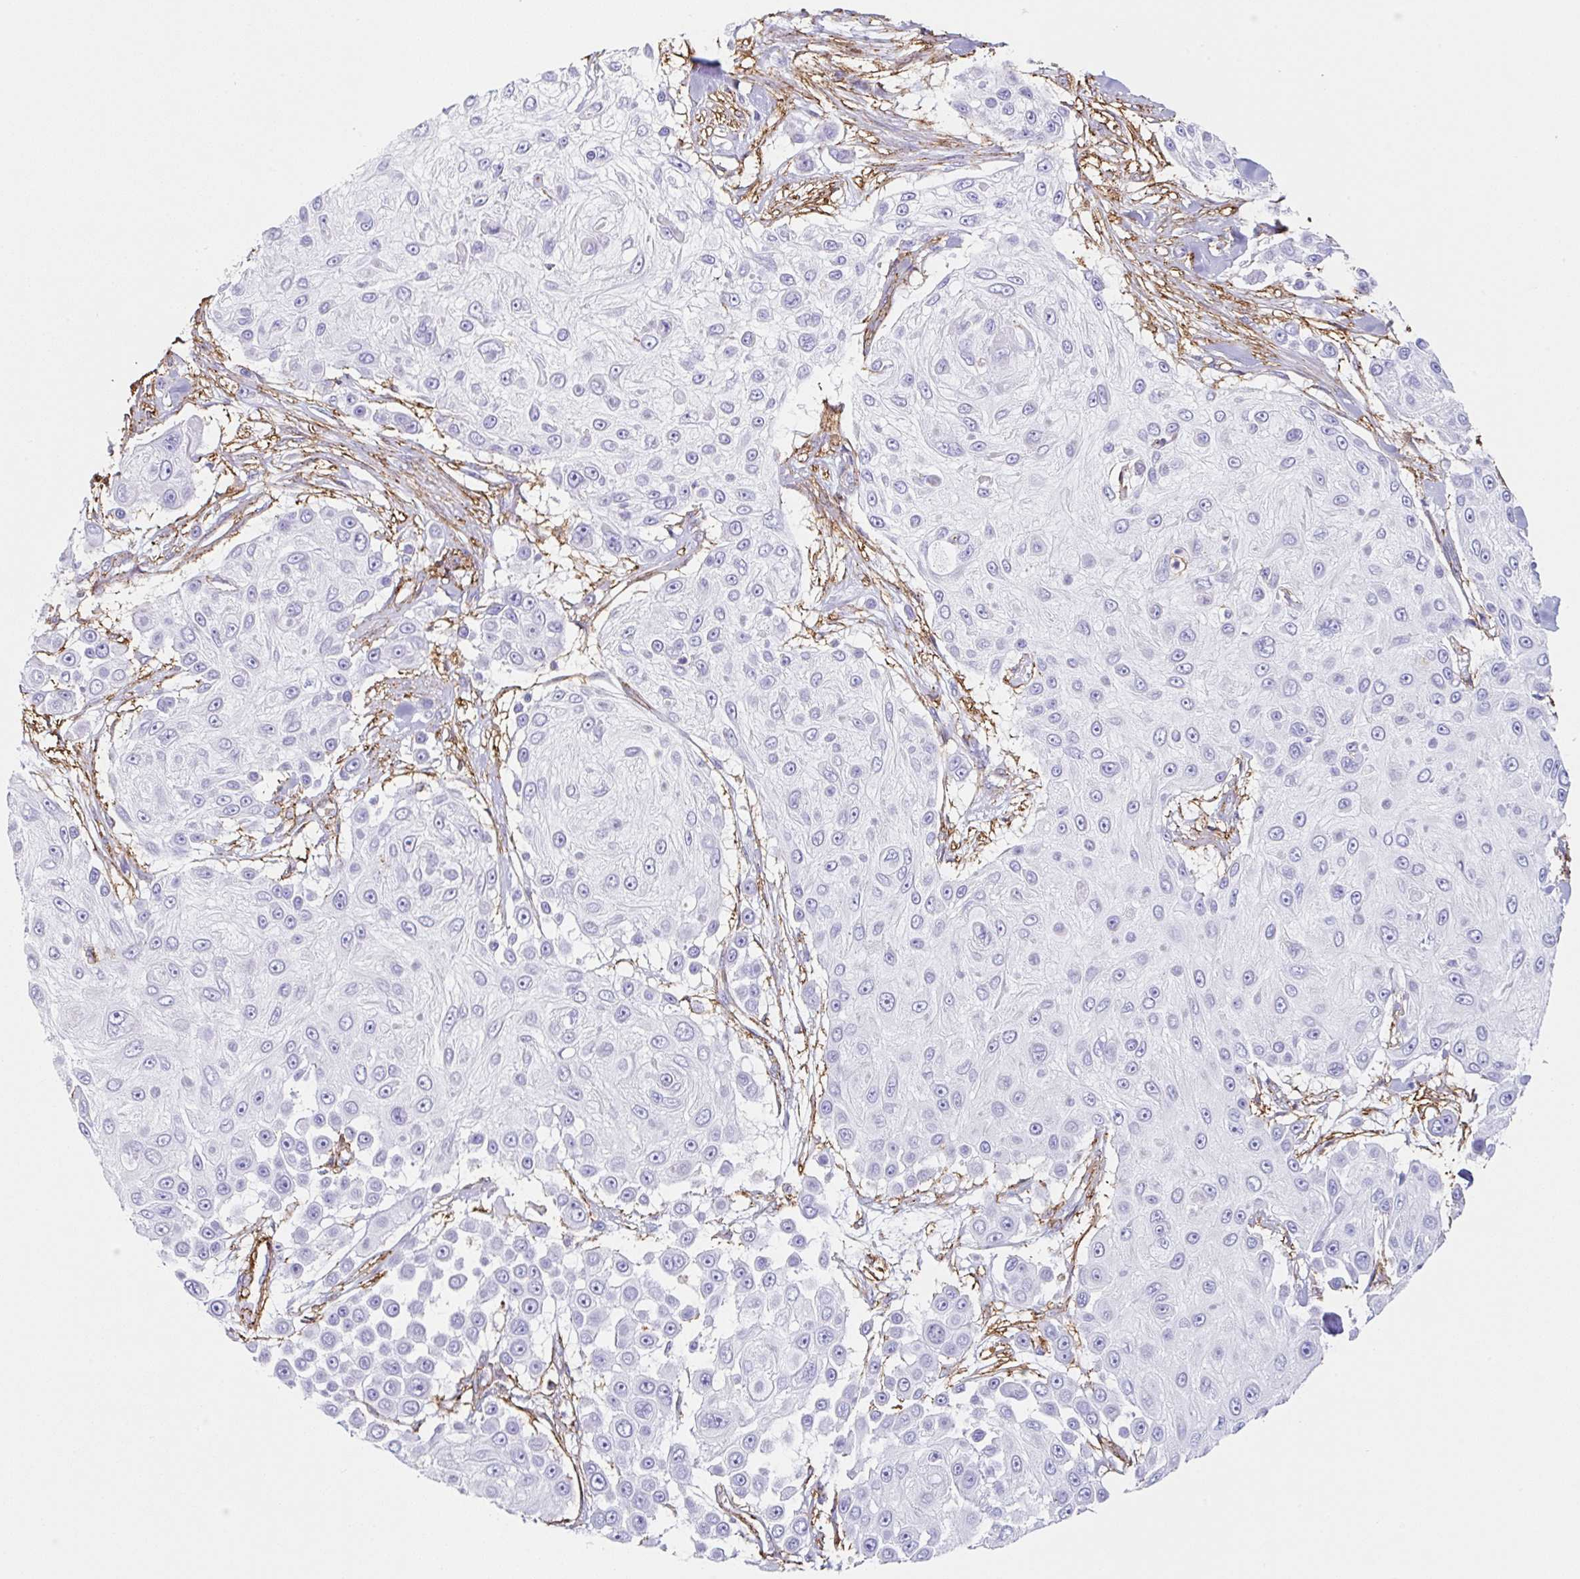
{"staining": {"intensity": "negative", "quantity": "none", "location": "none"}, "tissue": "skin cancer", "cell_type": "Tumor cells", "image_type": "cancer", "snomed": [{"axis": "morphology", "description": "Squamous cell carcinoma, NOS"}, {"axis": "topography", "description": "Skin"}], "caption": "Micrograph shows no protein staining in tumor cells of squamous cell carcinoma (skin) tissue.", "gene": "MTTP", "patient": {"sex": "male", "age": 67}}